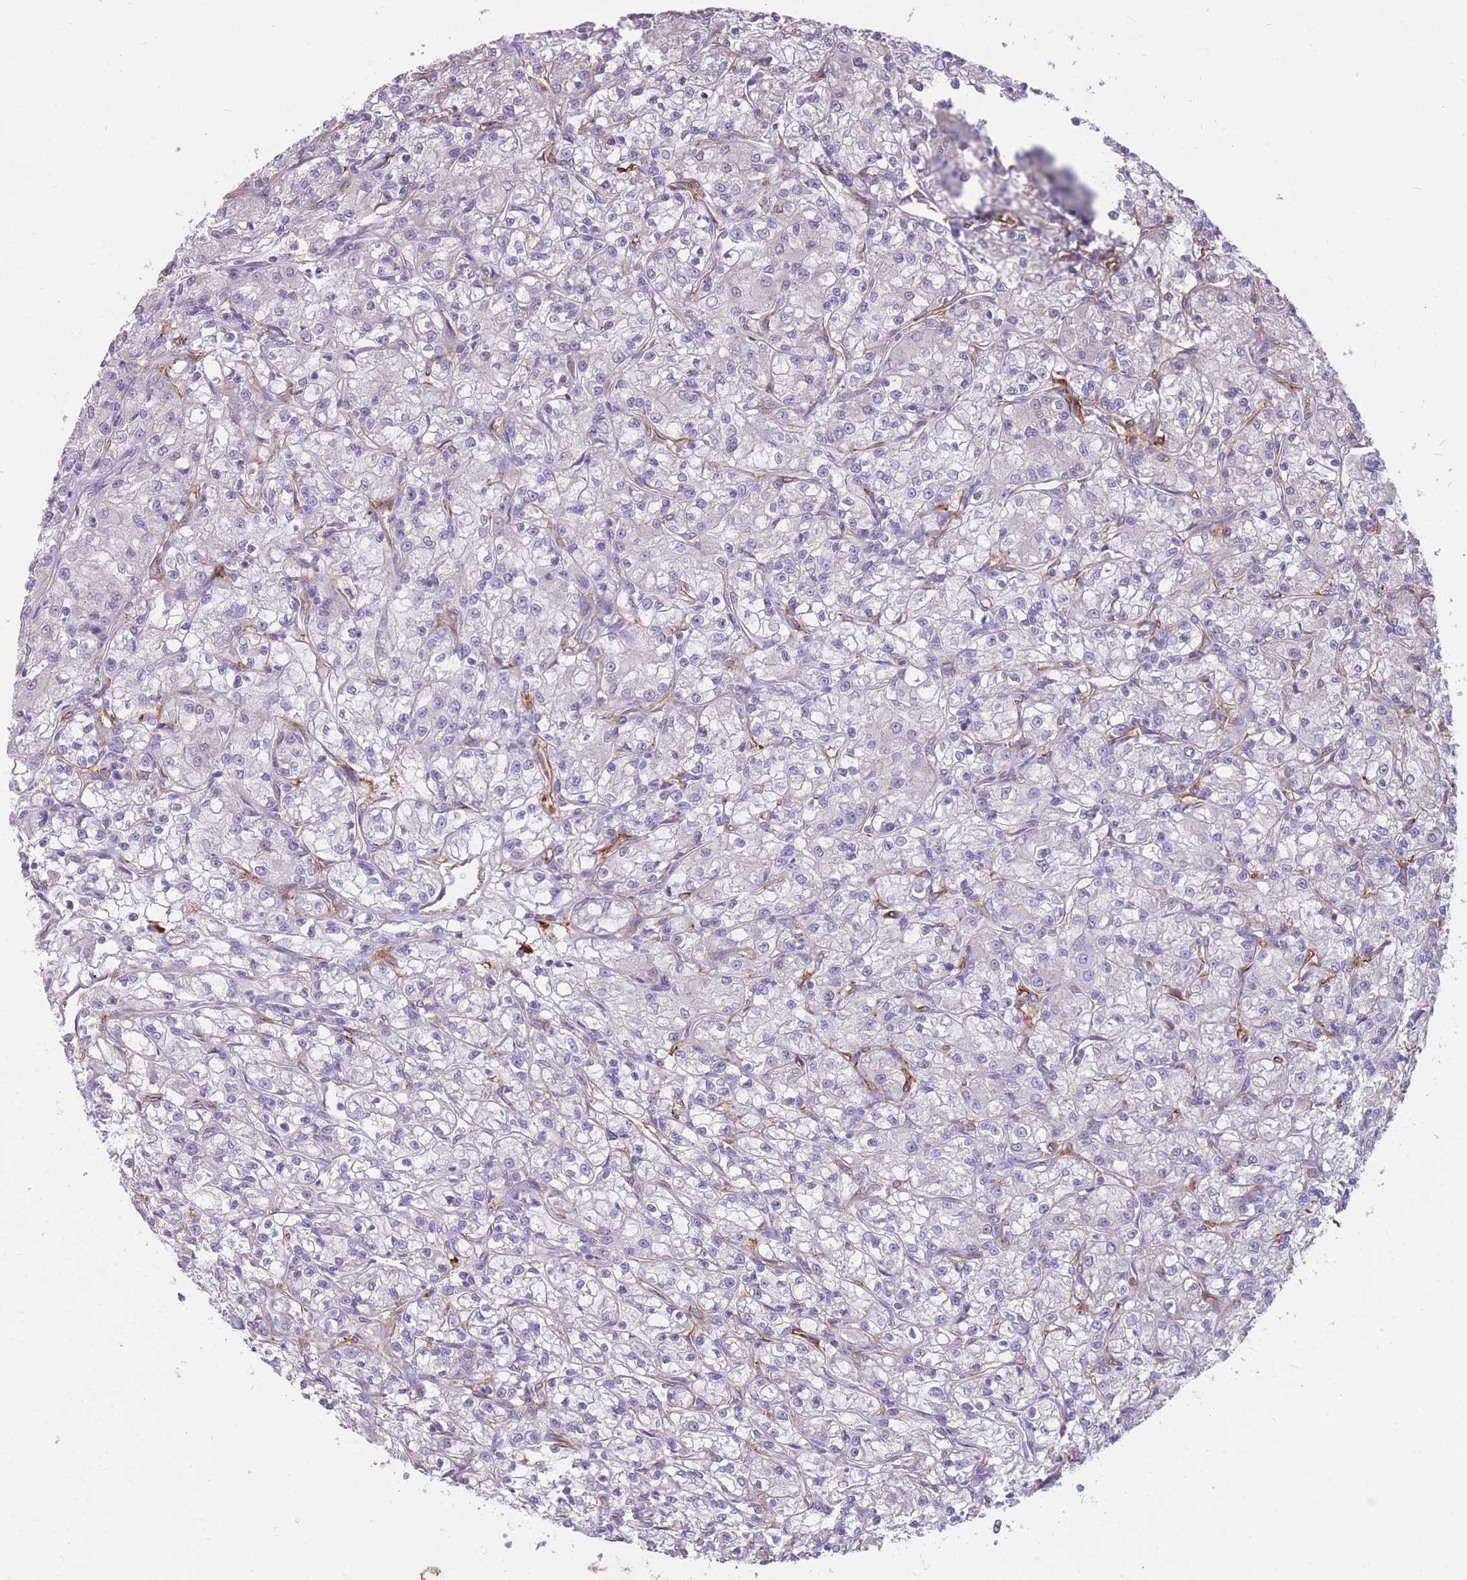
{"staining": {"intensity": "negative", "quantity": "none", "location": "none"}, "tissue": "renal cancer", "cell_type": "Tumor cells", "image_type": "cancer", "snomed": [{"axis": "morphology", "description": "Adenocarcinoma, NOS"}, {"axis": "topography", "description": "Kidney"}], "caption": "Protein analysis of renal cancer (adenocarcinoma) exhibits no significant positivity in tumor cells. (Brightfield microscopy of DAB immunohistochemistry (IHC) at high magnification).", "gene": "GNA11", "patient": {"sex": "female", "age": 59}}